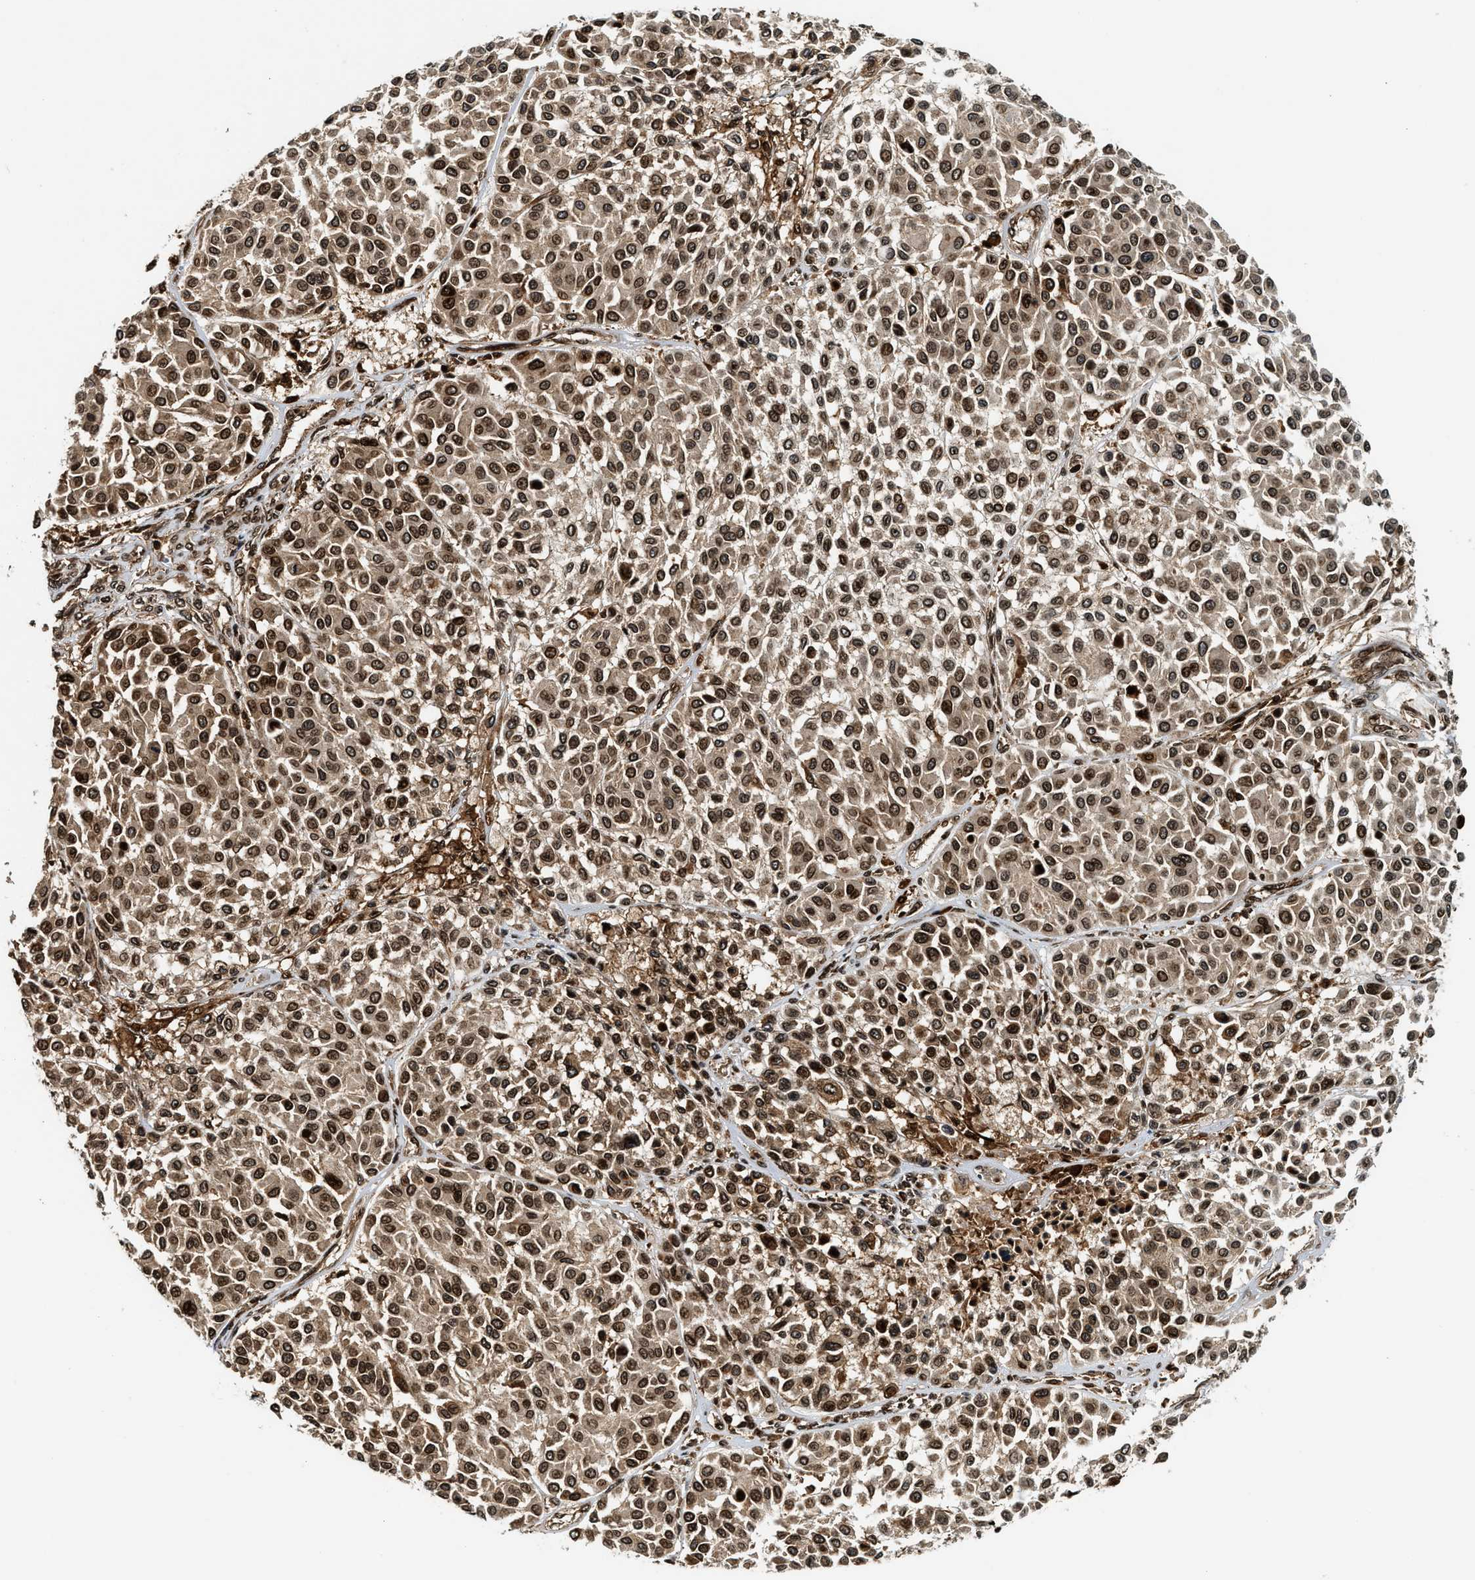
{"staining": {"intensity": "strong", "quantity": ">75%", "location": "cytoplasmic/membranous,nuclear"}, "tissue": "melanoma", "cell_type": "Tumor cells", "image_type": "cancer", "snomed": [{"axis": "morphology", "description": "Malignant melanoma, Metastatic site"}, {"axis": "topography", "description": "Soft tissue"}], "caption": "The histopathology image shows immunohistochemical staining of malignant melanoma (metastatic site). There is strong cytoplasmic/membranous and nuclear expression is identified in approximately >75% of tumor cells.", "gene": "MDM2", "patient": {"sex": "male", "age": 41}}